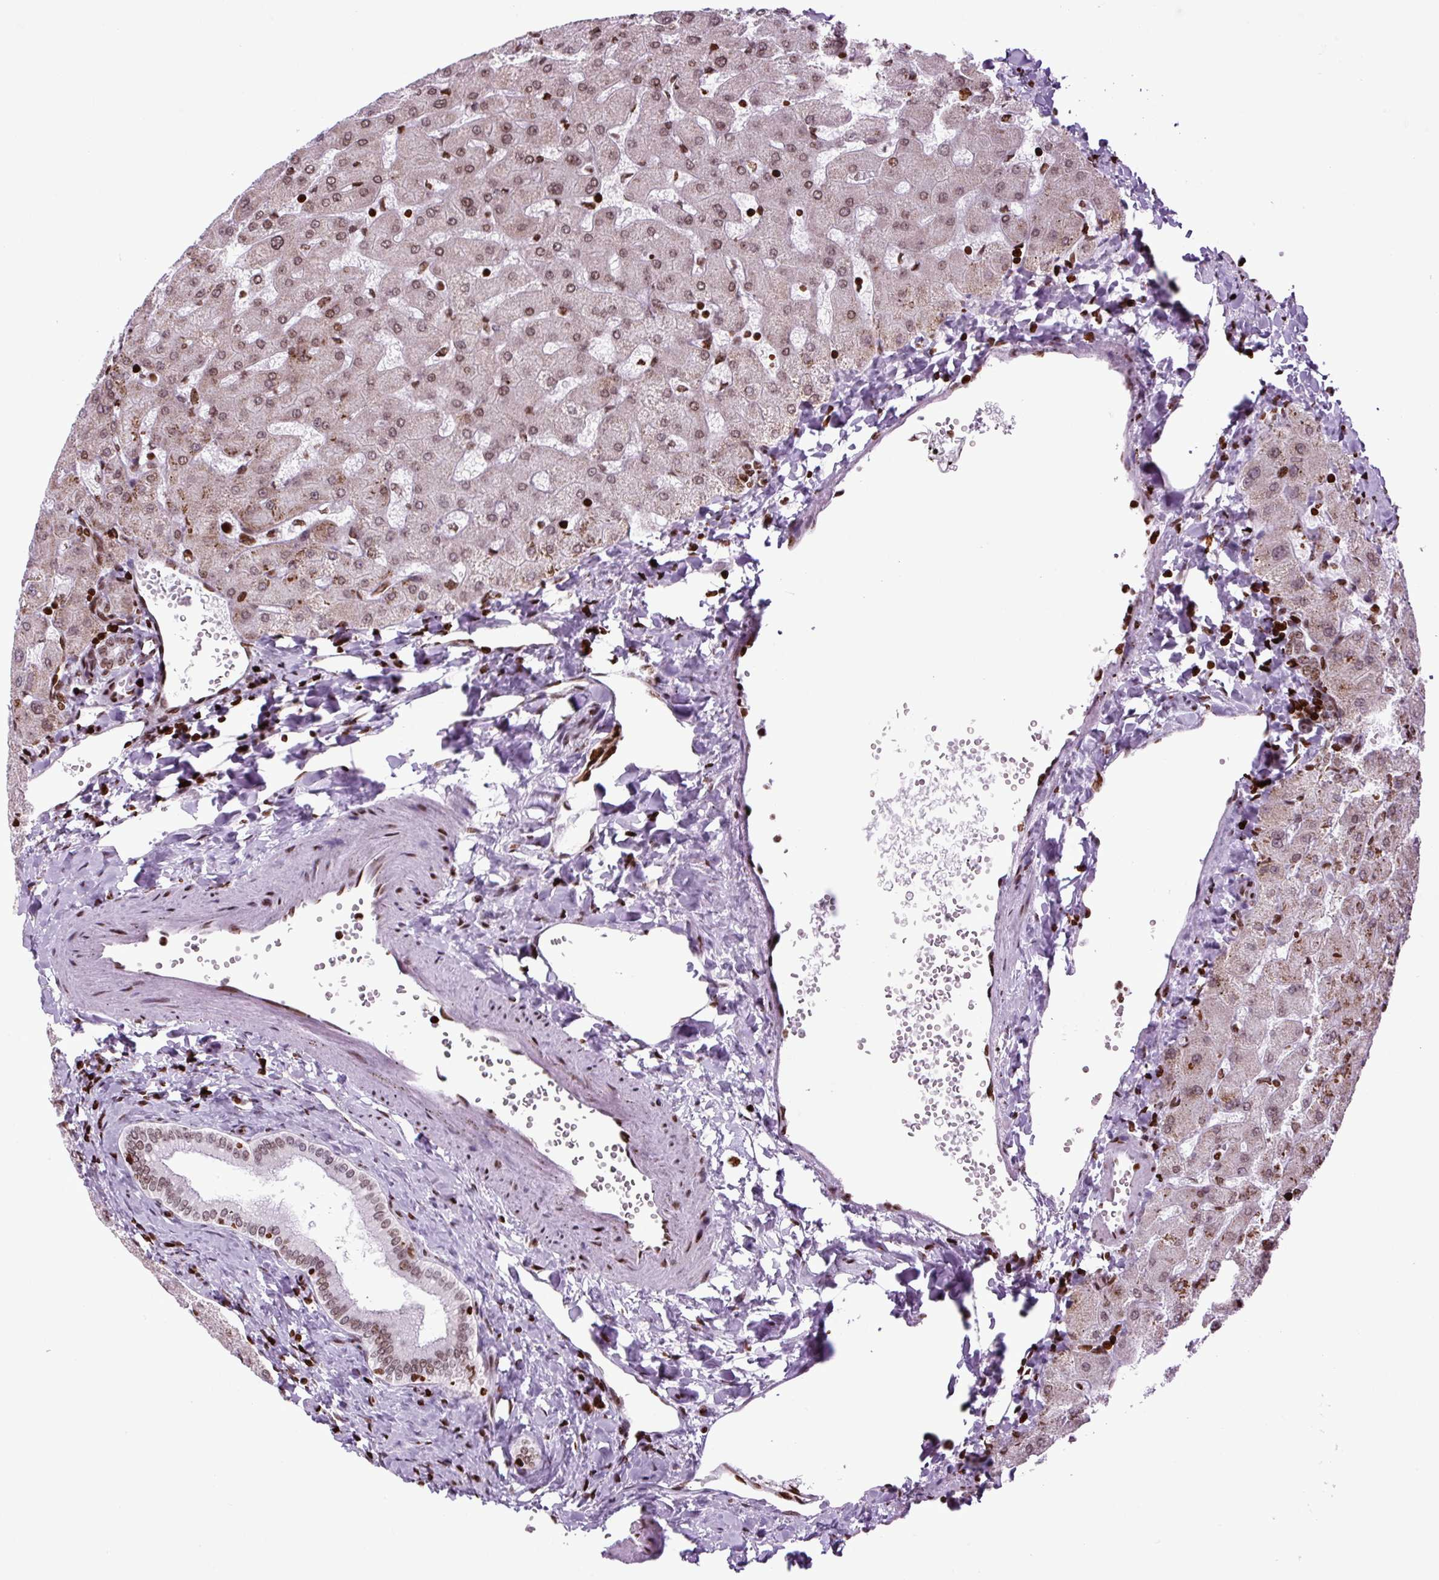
{"staining": {"intensity": "moderate", "quantity": ">75%", "location": "nuclear"}, "tissue": "liver", "cell_type": "Cholangiocytes", "image_type": "normal", "snomed": [{"axis": "morphology", "description": "Normal tissue, NOS"}, {"axis": "topography", "description": "Liver"}], "caption": "IHC of benign human liver shows medium levels of moderate nuclear expression in approximately >75% of cholangiocytes. (IHC, brightfield microscopy, high magnification).", "gene": "H1", "patient": {"sex": "female", "age": 63}}